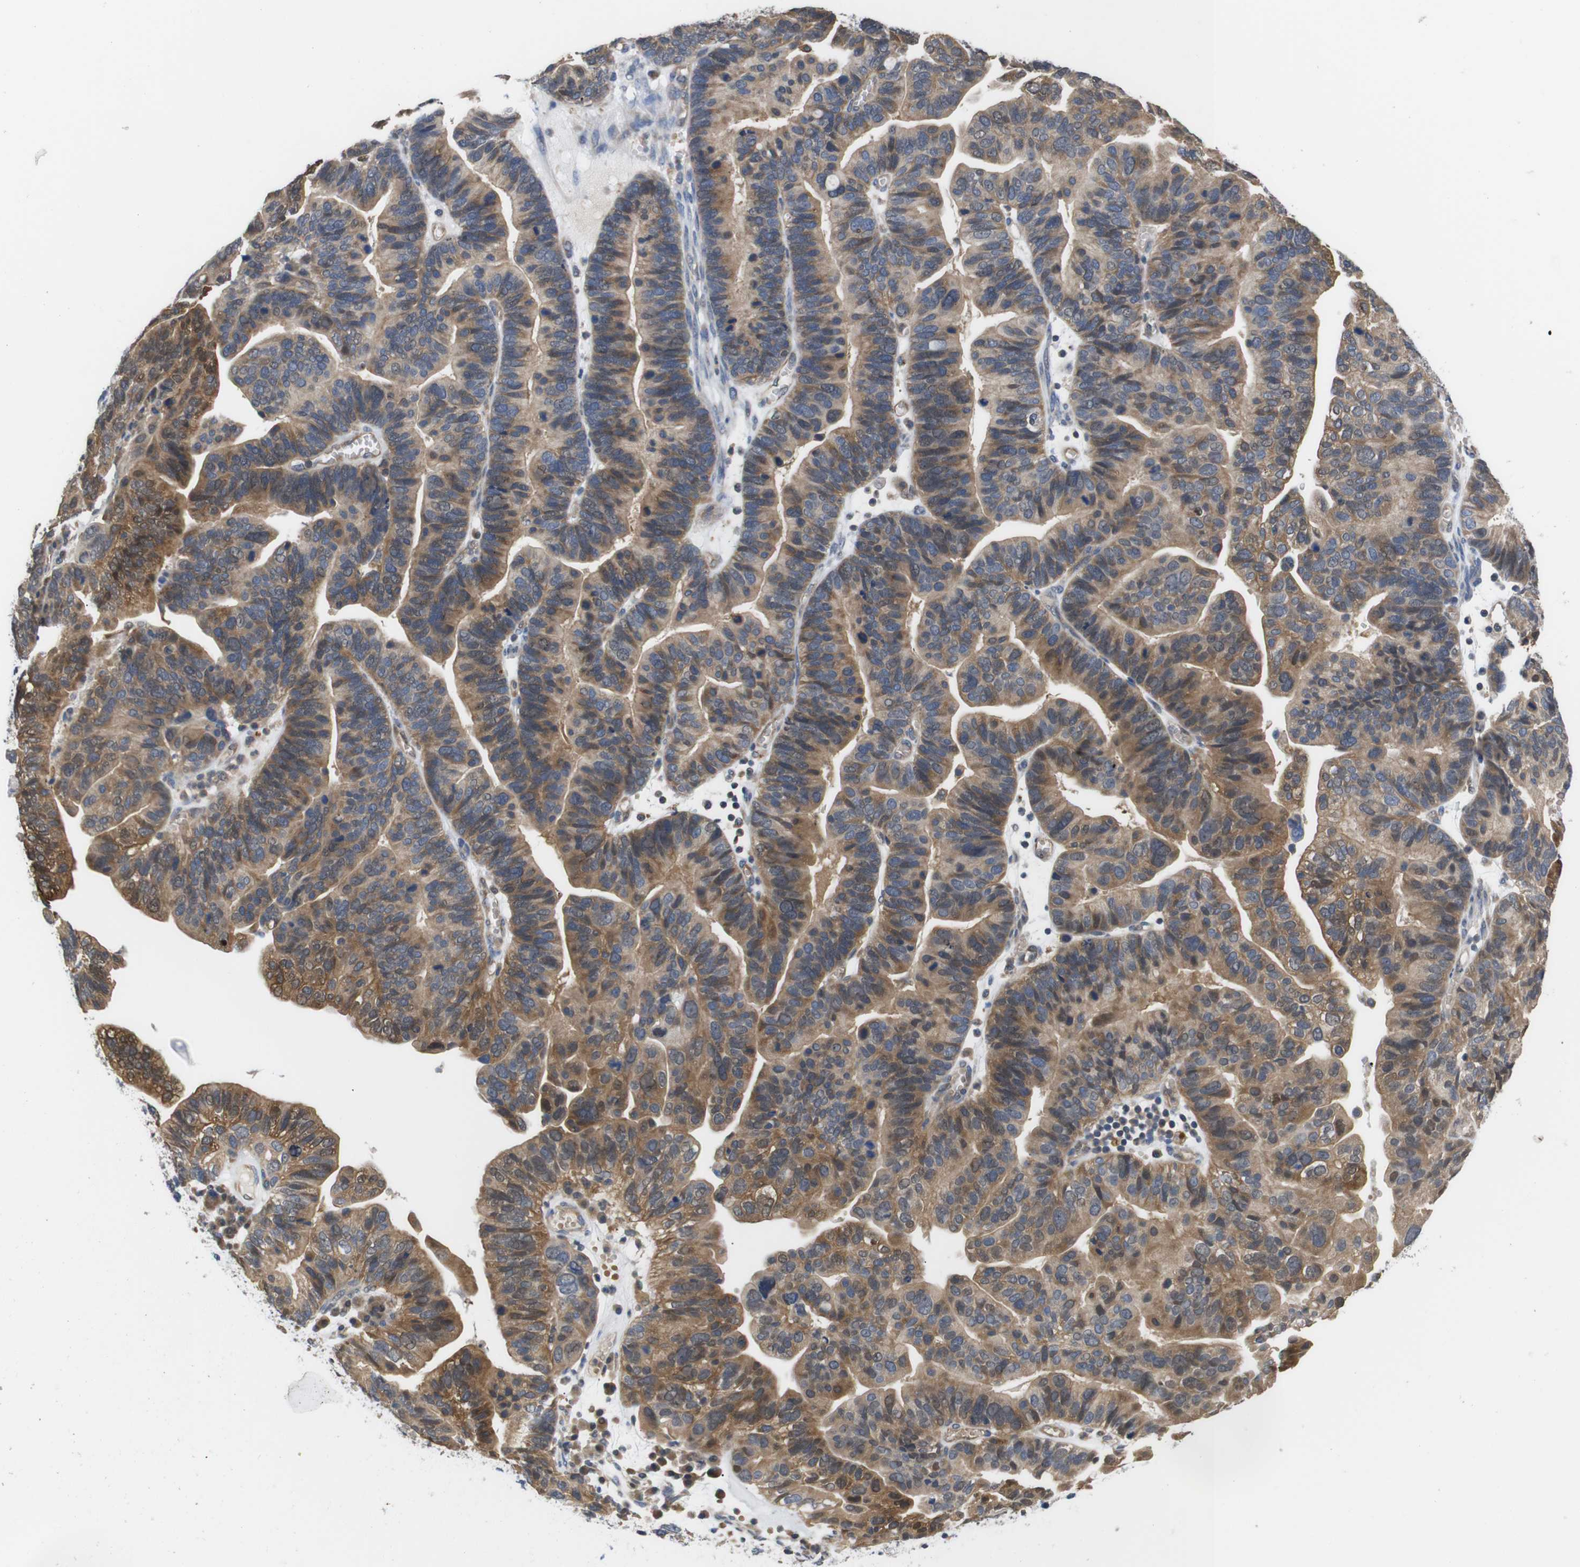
{"staining": {"intensity": "moderate", "quantity": ">75%", "location": "cytoplasmic/membranous"}, "tissue": "ovarian cancer", "cell_type": "Tumor cells", "image_type": "cancer", "snomed": [{"axis": "morphology", "description": "Cystadenocarcinoma, serous, NOS"}, {"axis": "topography", "description": "Ovary"}], "caption": "This is an image of immunohistochemistry staining of serous cystadenocarcinoma (ovarian), which shows moderate positivity in the cytoplasmic/membranous of tumor cells.", "gene": "DDR1", "patient": {"sex": "female", "age": 56}}